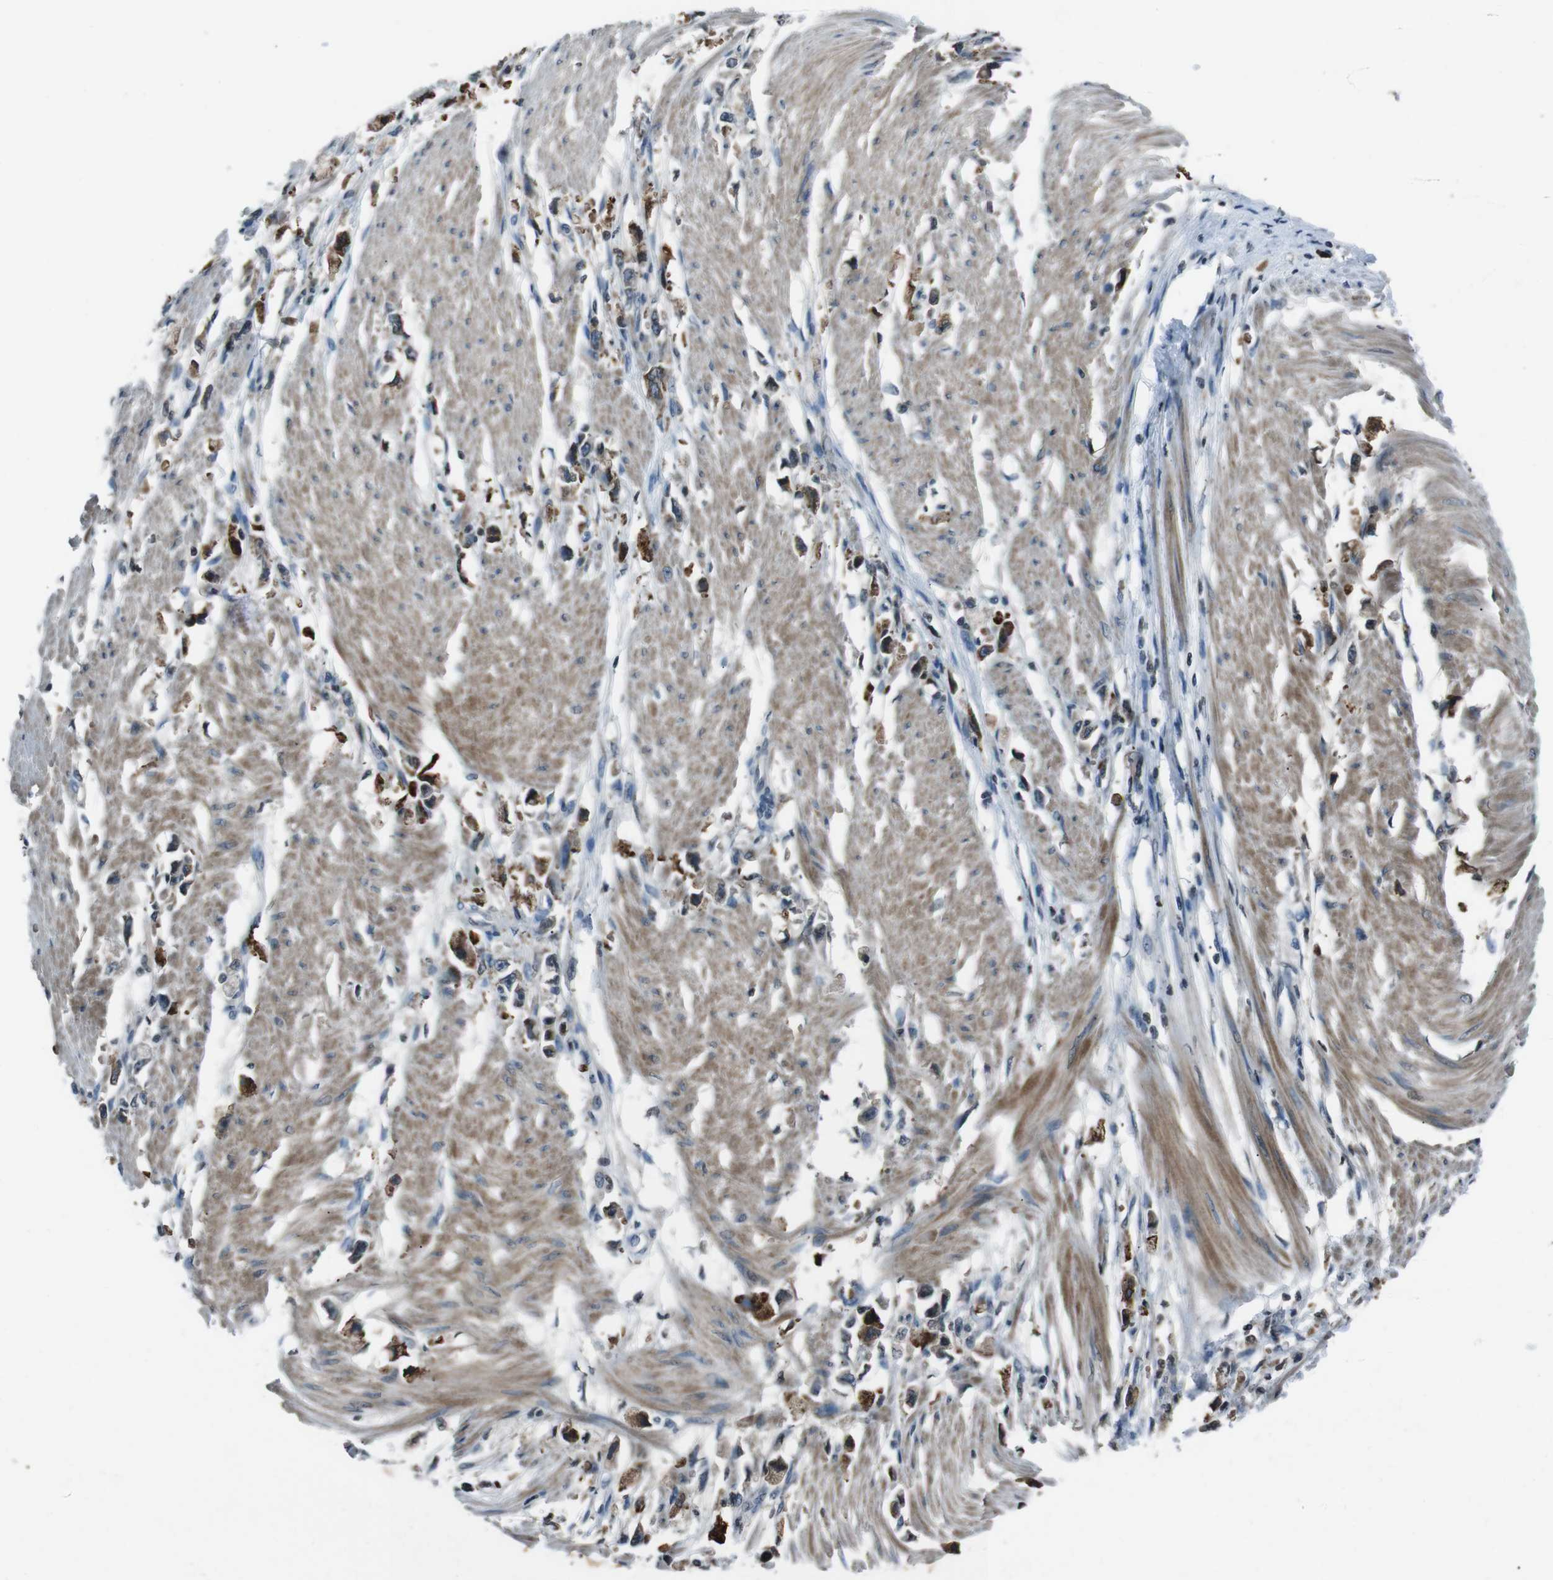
{"staining": {"intensity": "moderate", "quantity": ">75%", "location": "cytoplasmic/membranous"}, "tissue": "stomach cancer", "cell_type": "Tumor cells", "image_type": "cancer", "snomed": [{"axis": "morphology", "description": "Adenocarcinoma, NOS"}, {"axis": "topography", "description": "Stomach"}], "caption": "Immunohistochemical staining of human adenocarcinoma (stomach) displays medium levels of moderate cytoplasmic/membranous protein positivity in approximately >75% of tumor cells.", "gene": "UGT1A6", "patient": {"sex": "female", "age": 59}}